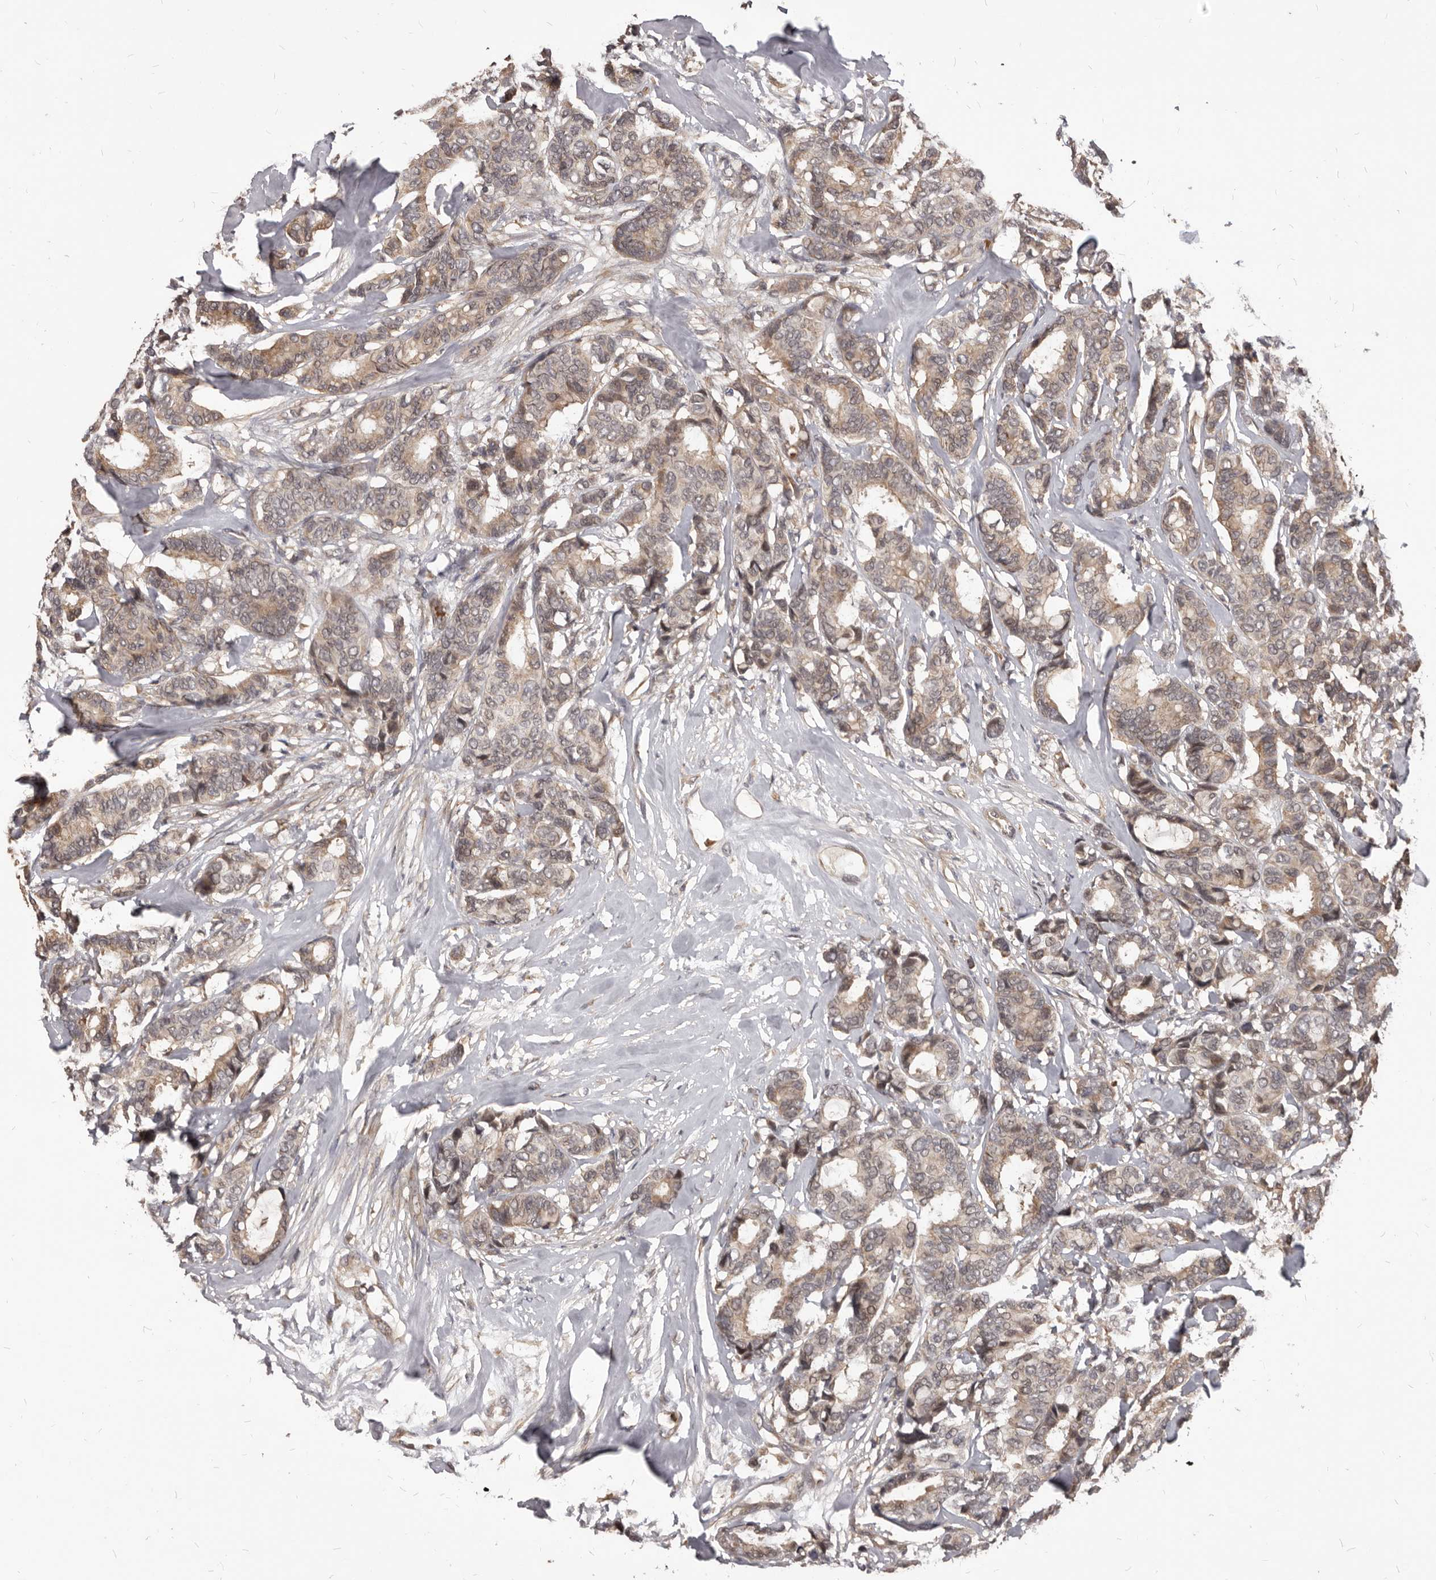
{"staining": {"intensity": "weak", "quantity": ">75%", "location": "cytoplasmic/membranous"}, "tissue": "breast cancer", "cell_type": "Tumor cells", "image_type": "cancer", "snomed": [{"axis": "morphology", "description": "Duct carcinoma"}, {"axis": "topography", "description": "Breast"}], "caption": "Breast cancer (infiltrating ductal carcinoma) was stained to show a protein in brown. There is low levels of weak cytoplasmic/membranous positivity in approximately >75% of tumor cells.", "gene": "GABPB2", "patient": {"sex": "female", "age": 87}}